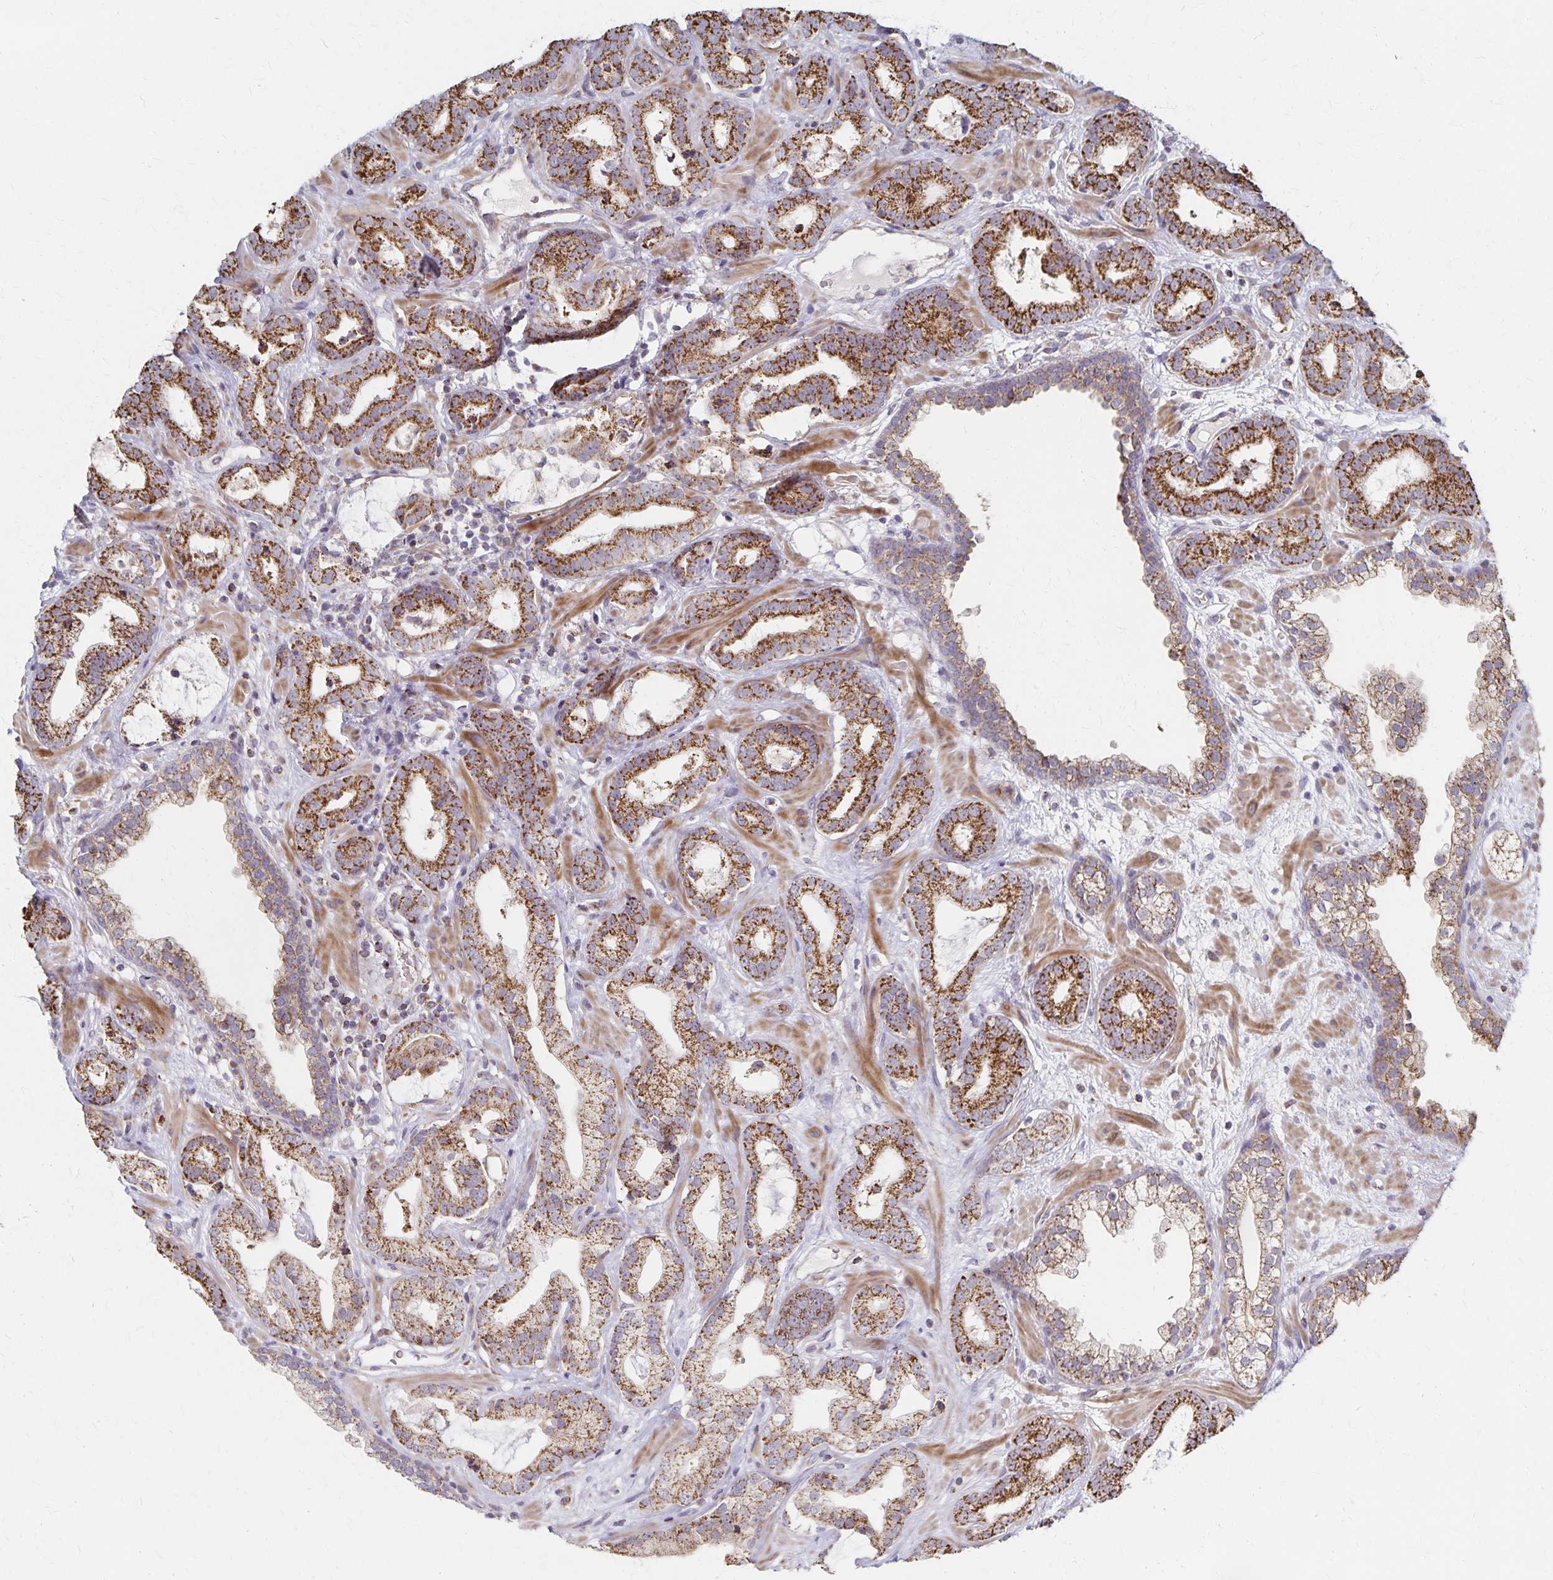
{"staining": {"intensity": "strong", "quantity": ">75%", "location": "cytoplasmic/membranous"}, "tissue": "prostate cancer", "cell_type": "Tumor cells", "image_type": "cancer", "snomed": [{"axis": "morphology", "description": "Adenocarcinoma, Low grade"}, {"axis": "topography", "description": "Prostate"}], "caption": "IHC micrograph of human prostate cancer (low-grade adenocarcinoma) stained for a protein (brown), which demonstrates high levels of strong cytoplasmic/membranous staining in about >75% of tumor cells.", "gene": "DYRK4", "patient": {"sex": "male", "age": 62}}